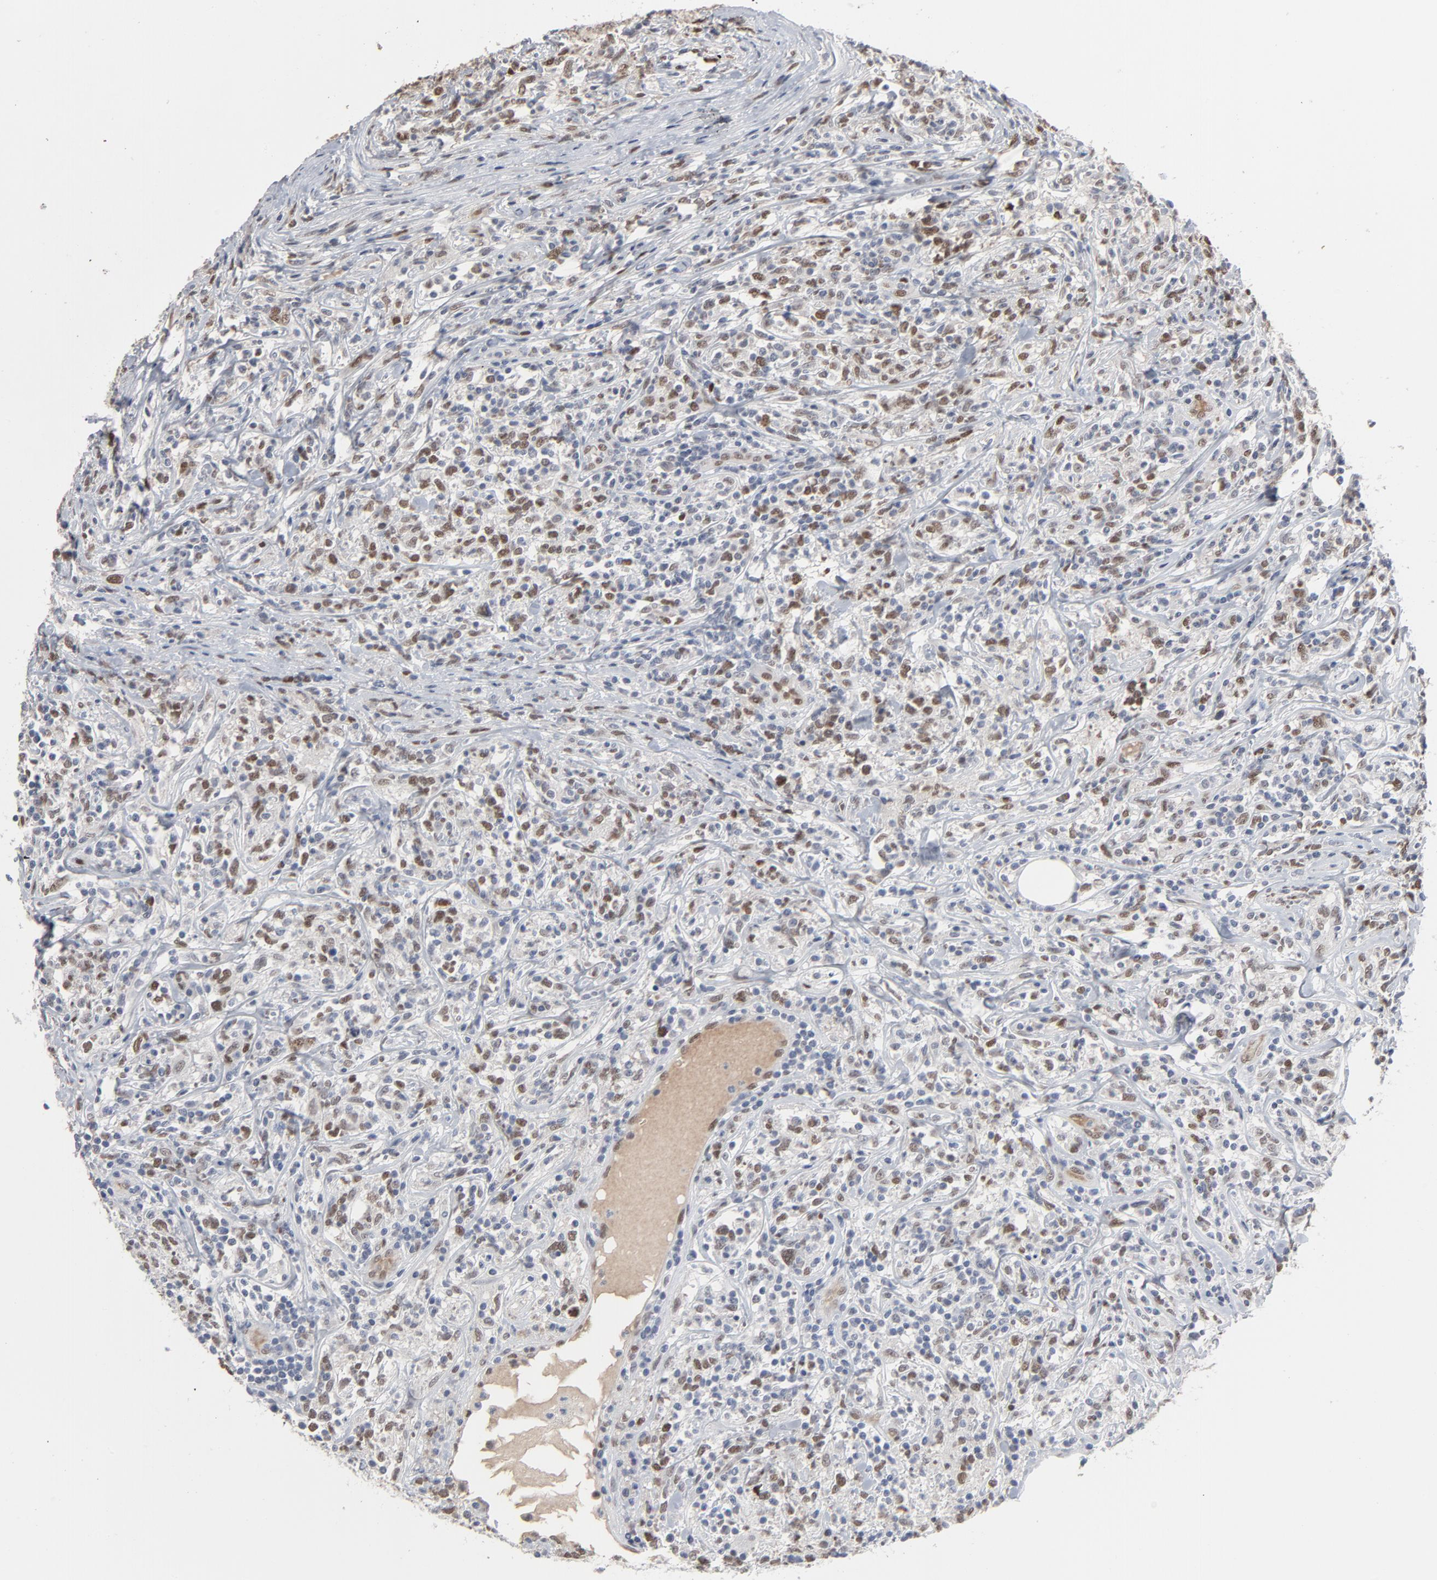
{"staining": {"intensity": "weak", "quantity": "25%-75%", "location": "nuclear"}, "tissue": "lymphoma", "cell_type": "Tumor cells", "image_type": "cancer", "snomed": [{"axis": "morphology", "description": "Malignant lymphoma, non-Hodgkin's type, High grade"}, {"axis": "topography", "description": "Lymph node"}], "caption": "Human lymphoma stained for a protein (brown) shows weak nuclear positive staining in about 25%-75% of tumor cells.", "gene": "ATF7", "patient": {"sex": "female", "age": 84}}